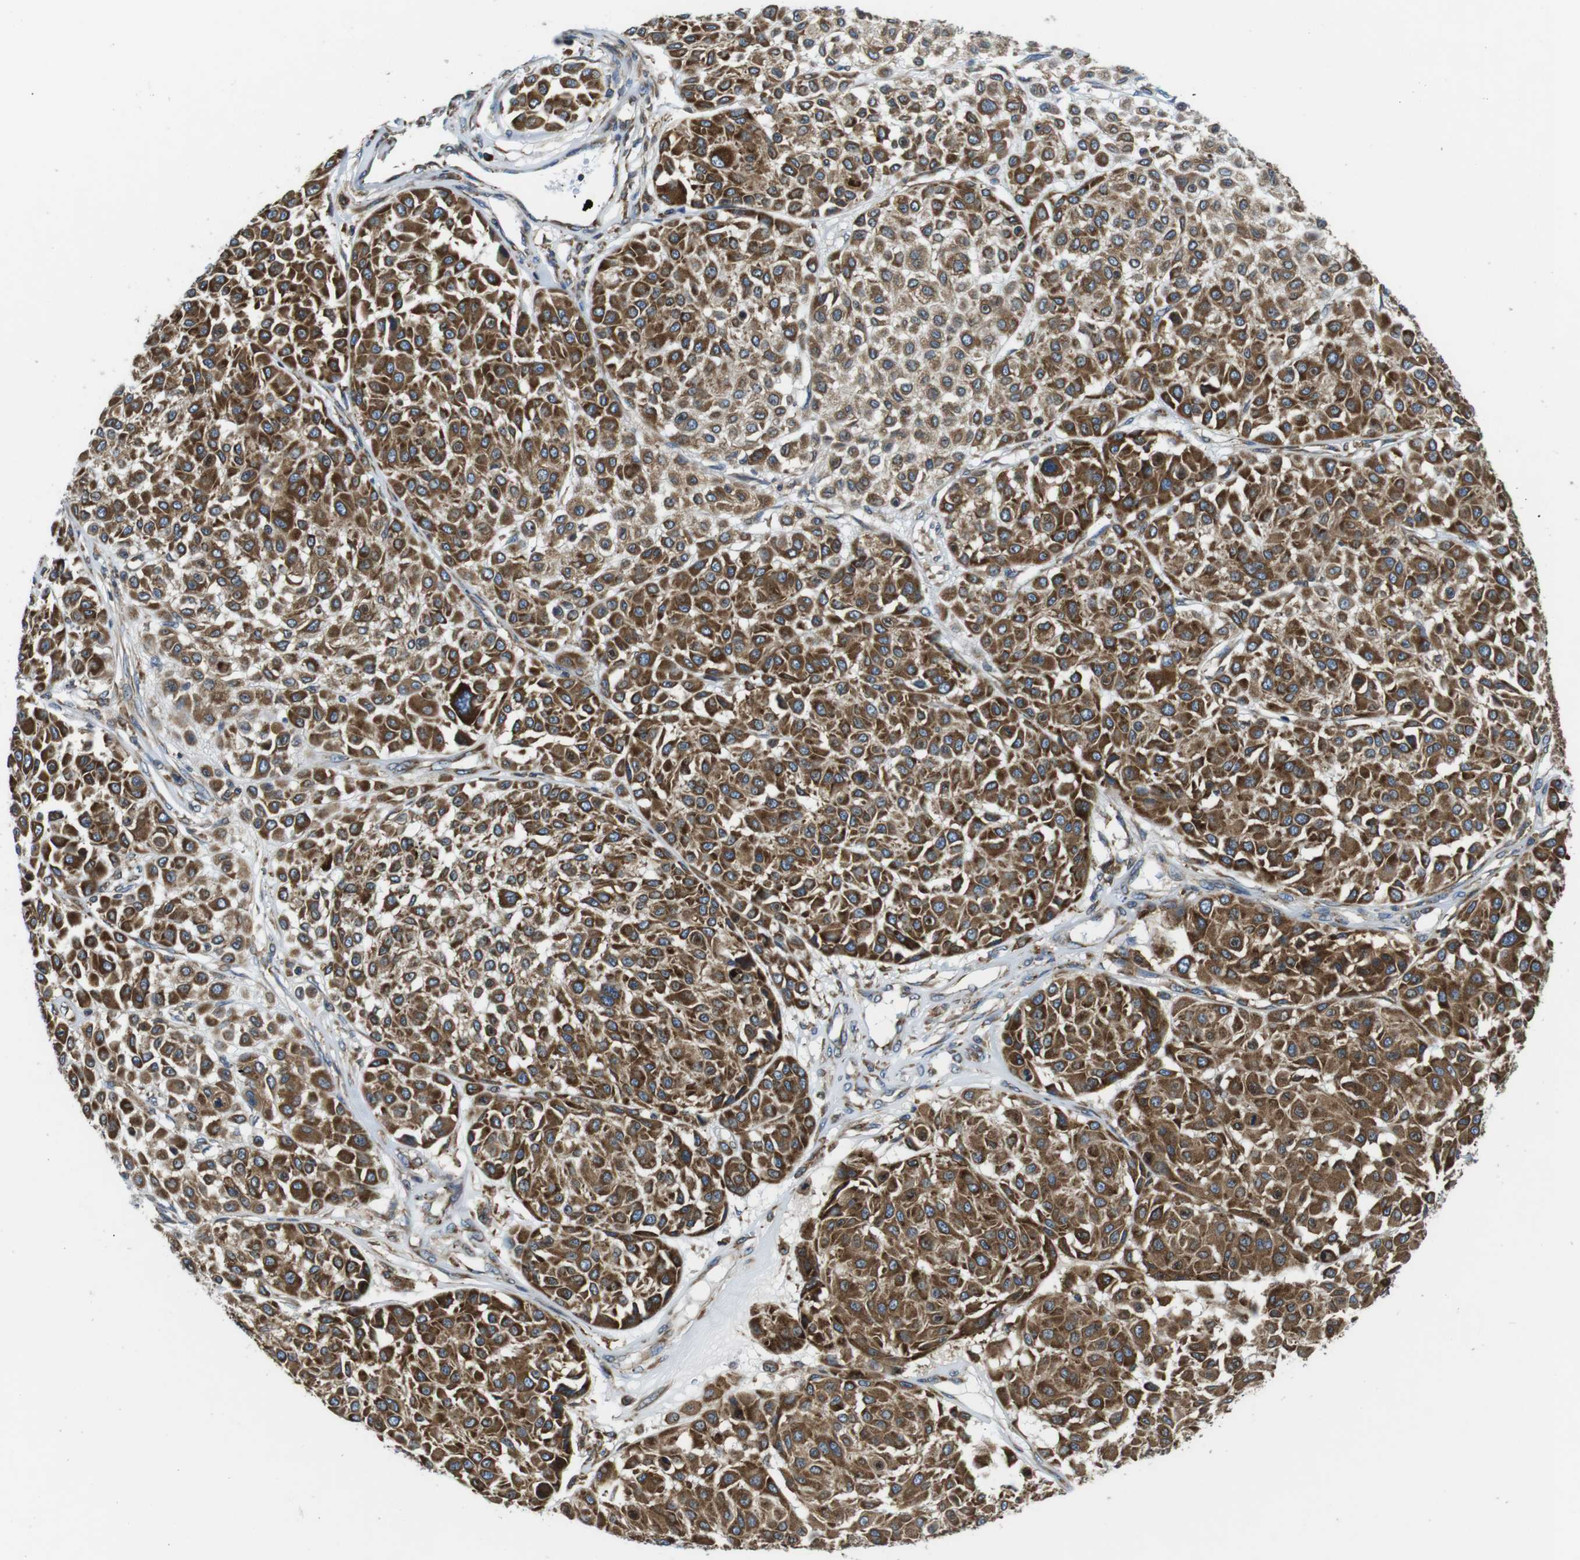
{"staining": {"intensity": "moderate", "quantity": ">75%", "location": "cytoplasmic/membranous"}, "tissue": "melanoma", "cell_type": "Tumor cells", "image_type": "cancer", "snomed": [{"axis": "morphology", "description": "Malignant melanoma, Metastatic site"}, {"axis": "topography", "description": "Soft tissue"}], "caption": "Human melanoma stained with a brown dye demonstrates moderate cytoplasmic/membranous positive staining in about >75% of tumor cells.", "gene": "UGGT1", "patient": {"sex": "male", "age": 41}}